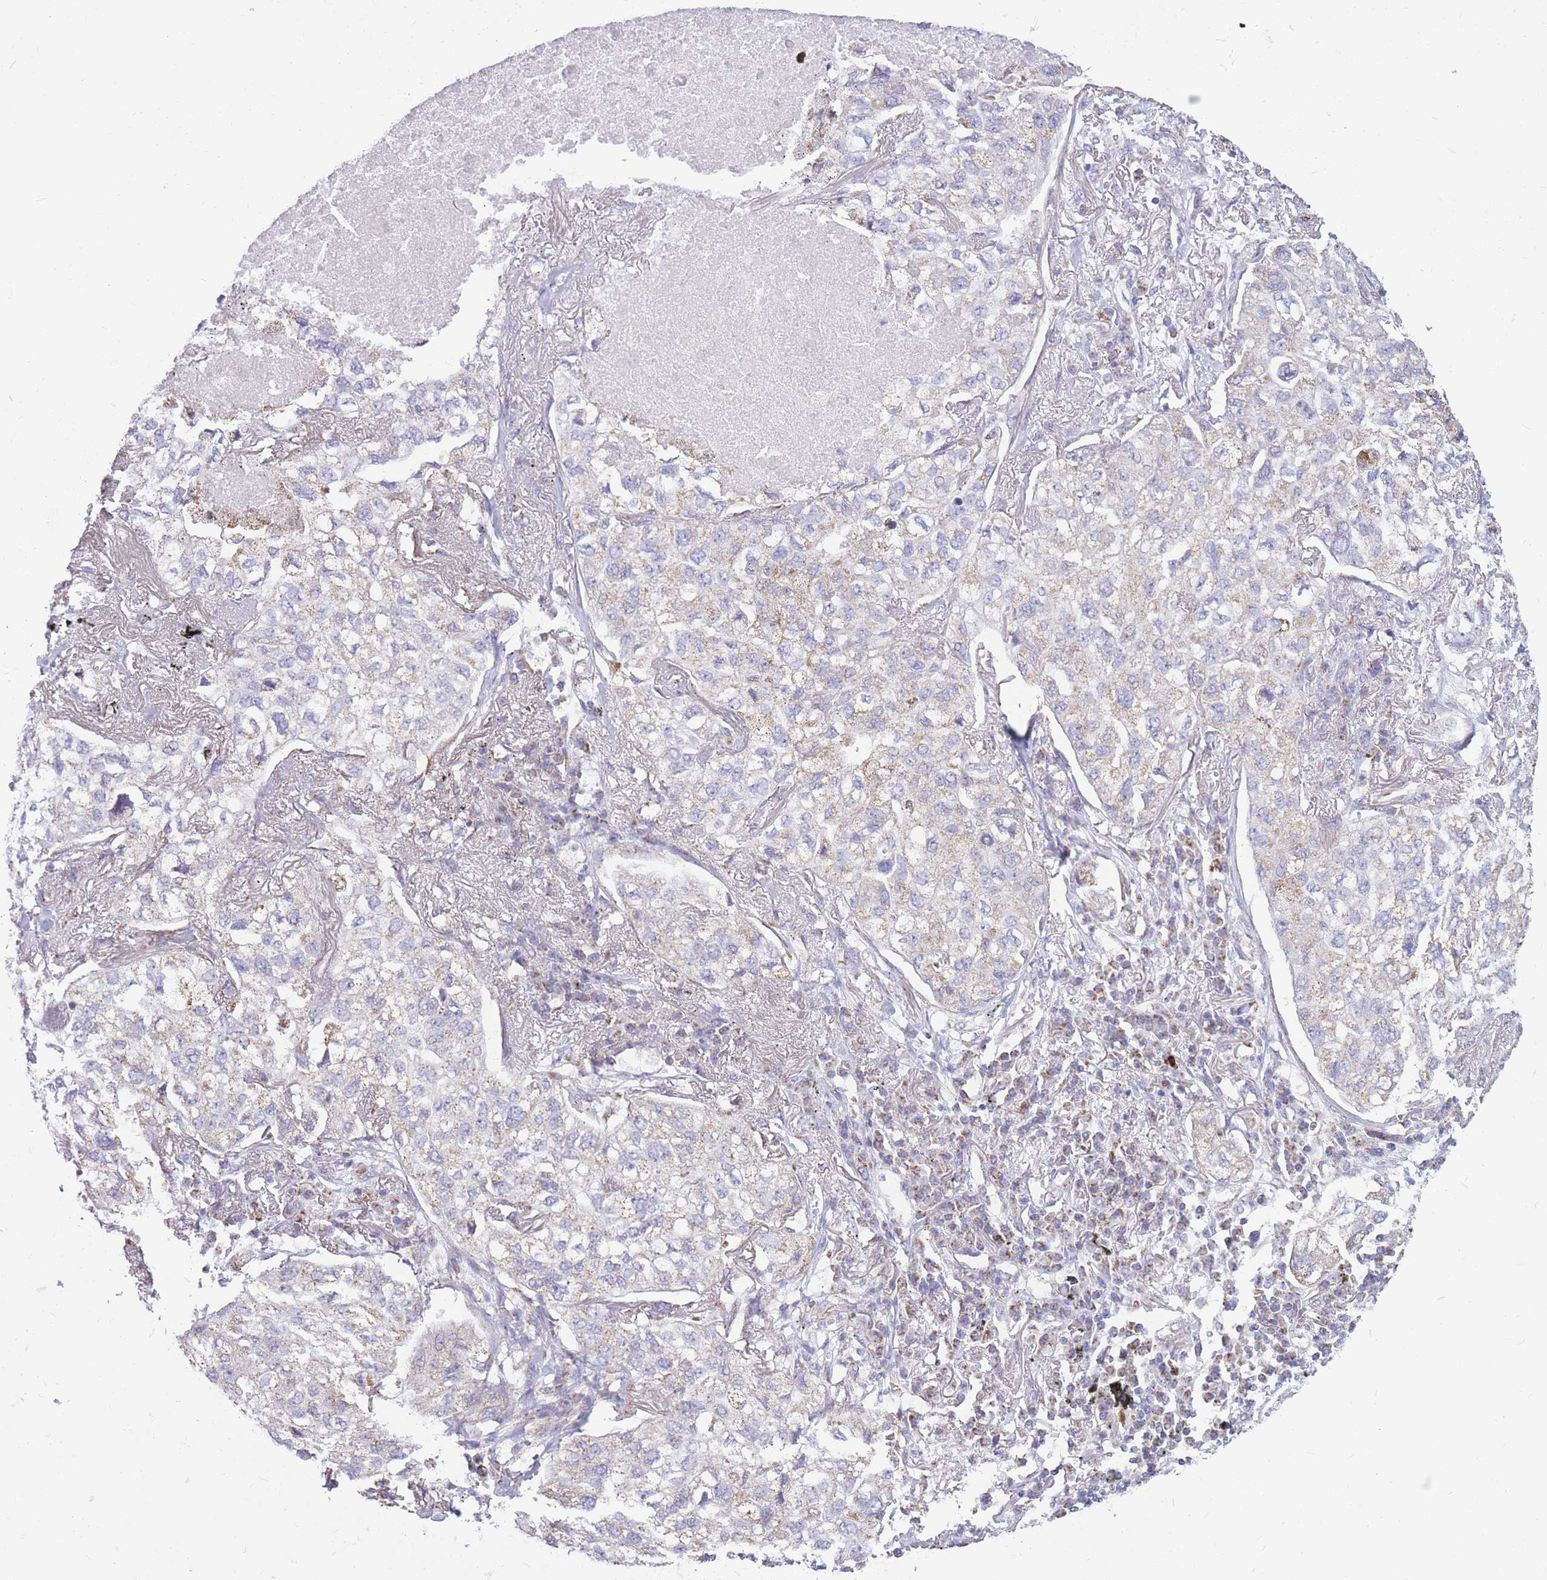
{"staining": {"intensity": "weak", "quantity": "<25%", "location": "cytoplasmic/membranous"}, "tissue": "lung cancer", "cell_type": "Tumor cells", "image_type": "cancer", "snomed": [{"axis": "morphology", "description": "Adenocarcinoma, NOS"}, {"axis": "topography", "description": "Lung"}], "caption": "The IHC histopathology image has no significant staining in tumor cells of lung cancer (adenocarcinoma) tissue.", "gene": "PCSK1", "patient": {"sex": "male", "age": 65}}